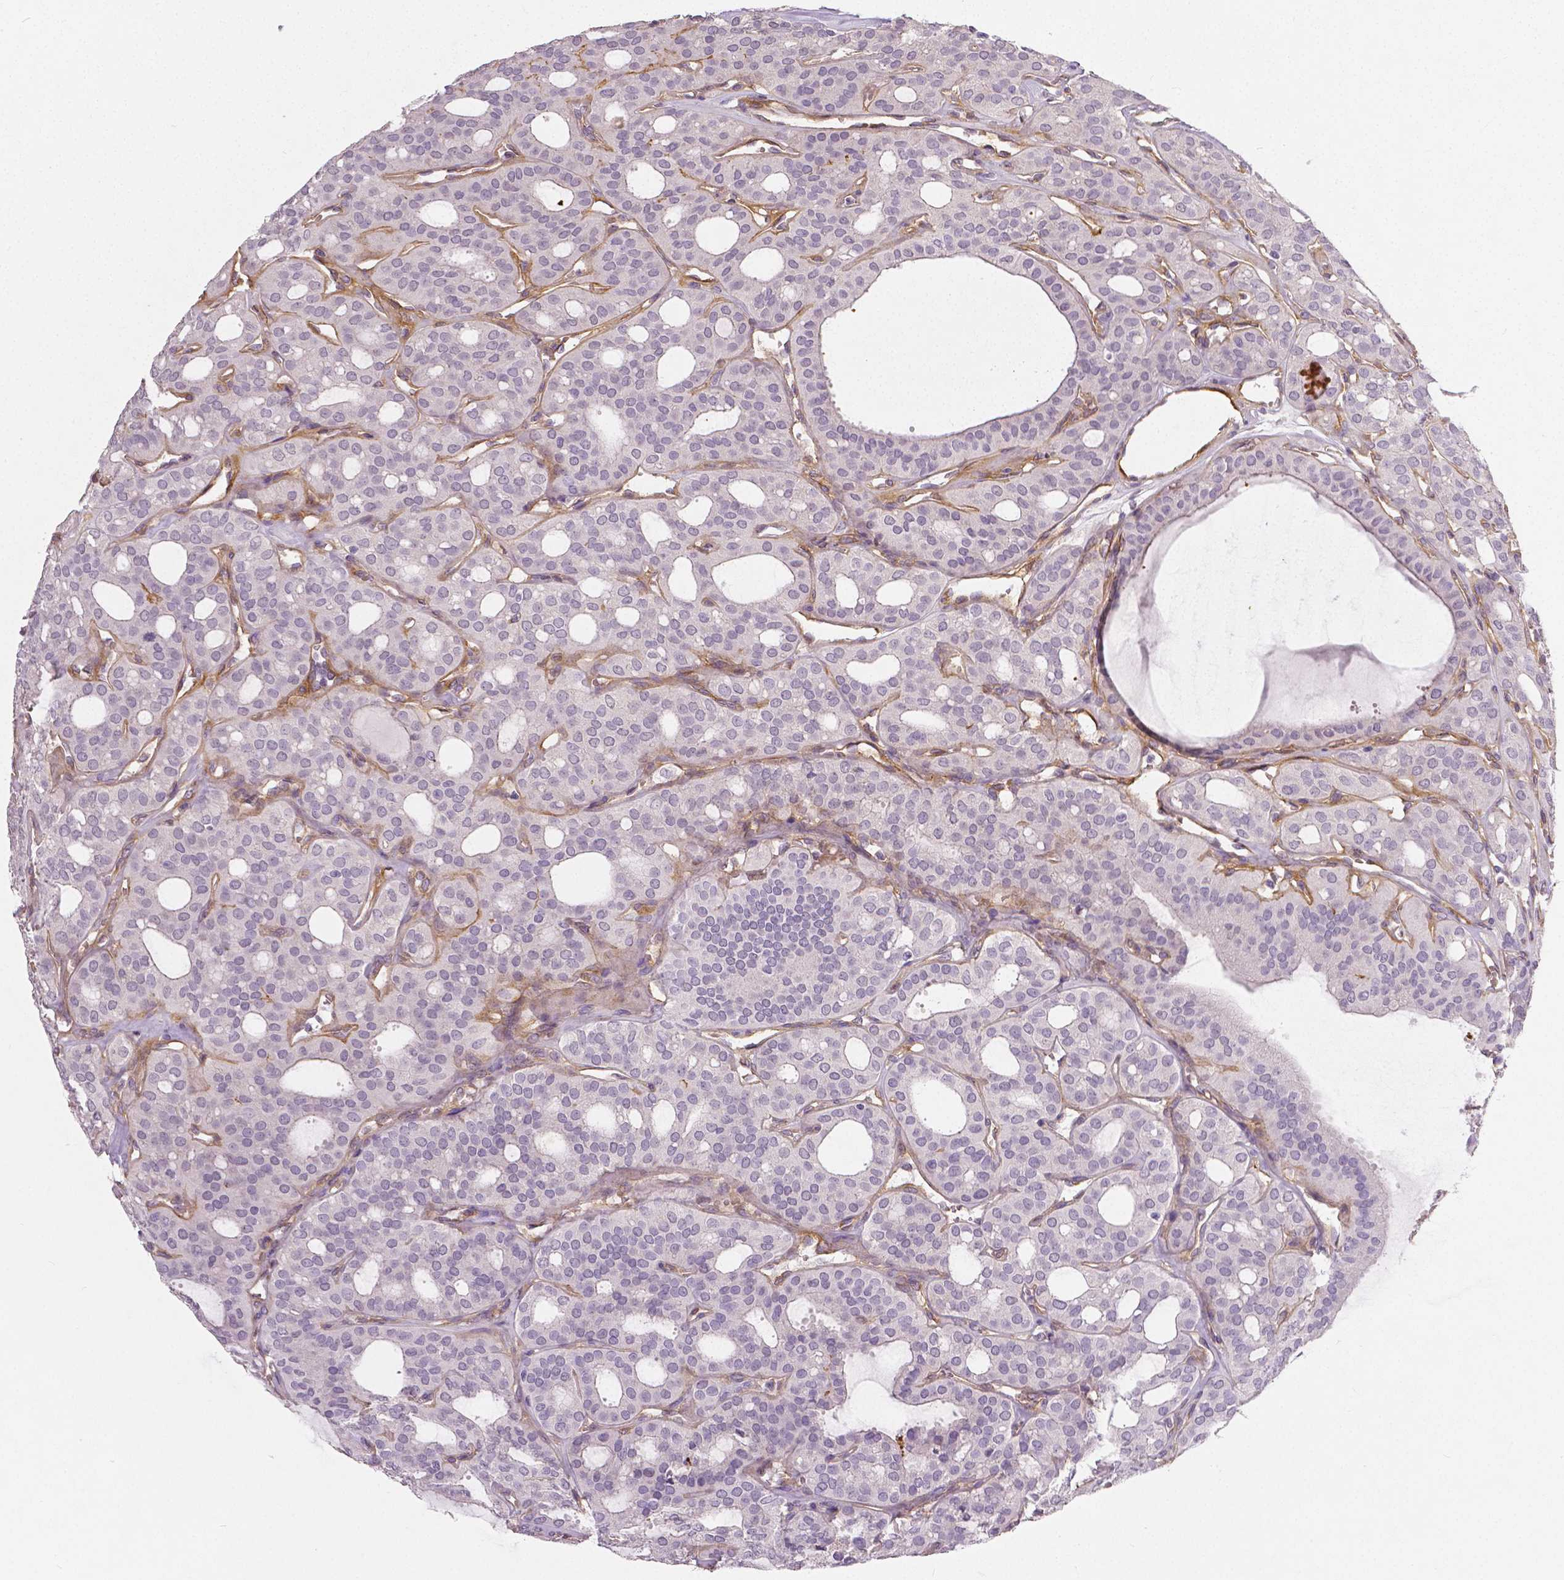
{"staining": {"intensity": "negative", "quantity": "none", "location": "none"}, "tissue": "thyroid cancer", "cell_type": "Tumor cells", "image_type": "cancer", "snomed": [{"axis": "morphology", "description": "Follicular adenoma carcinoma, NOS"}, {"axis": "topography", "description": "Thyroid gland"}], "caption": "A photomicrograph of human thyroid cancer (follicular adenoma carcinoma) is negative for staining in tumor cells.", "gene": "FLT1", "patient": {"sex": "male", "age": 75}}